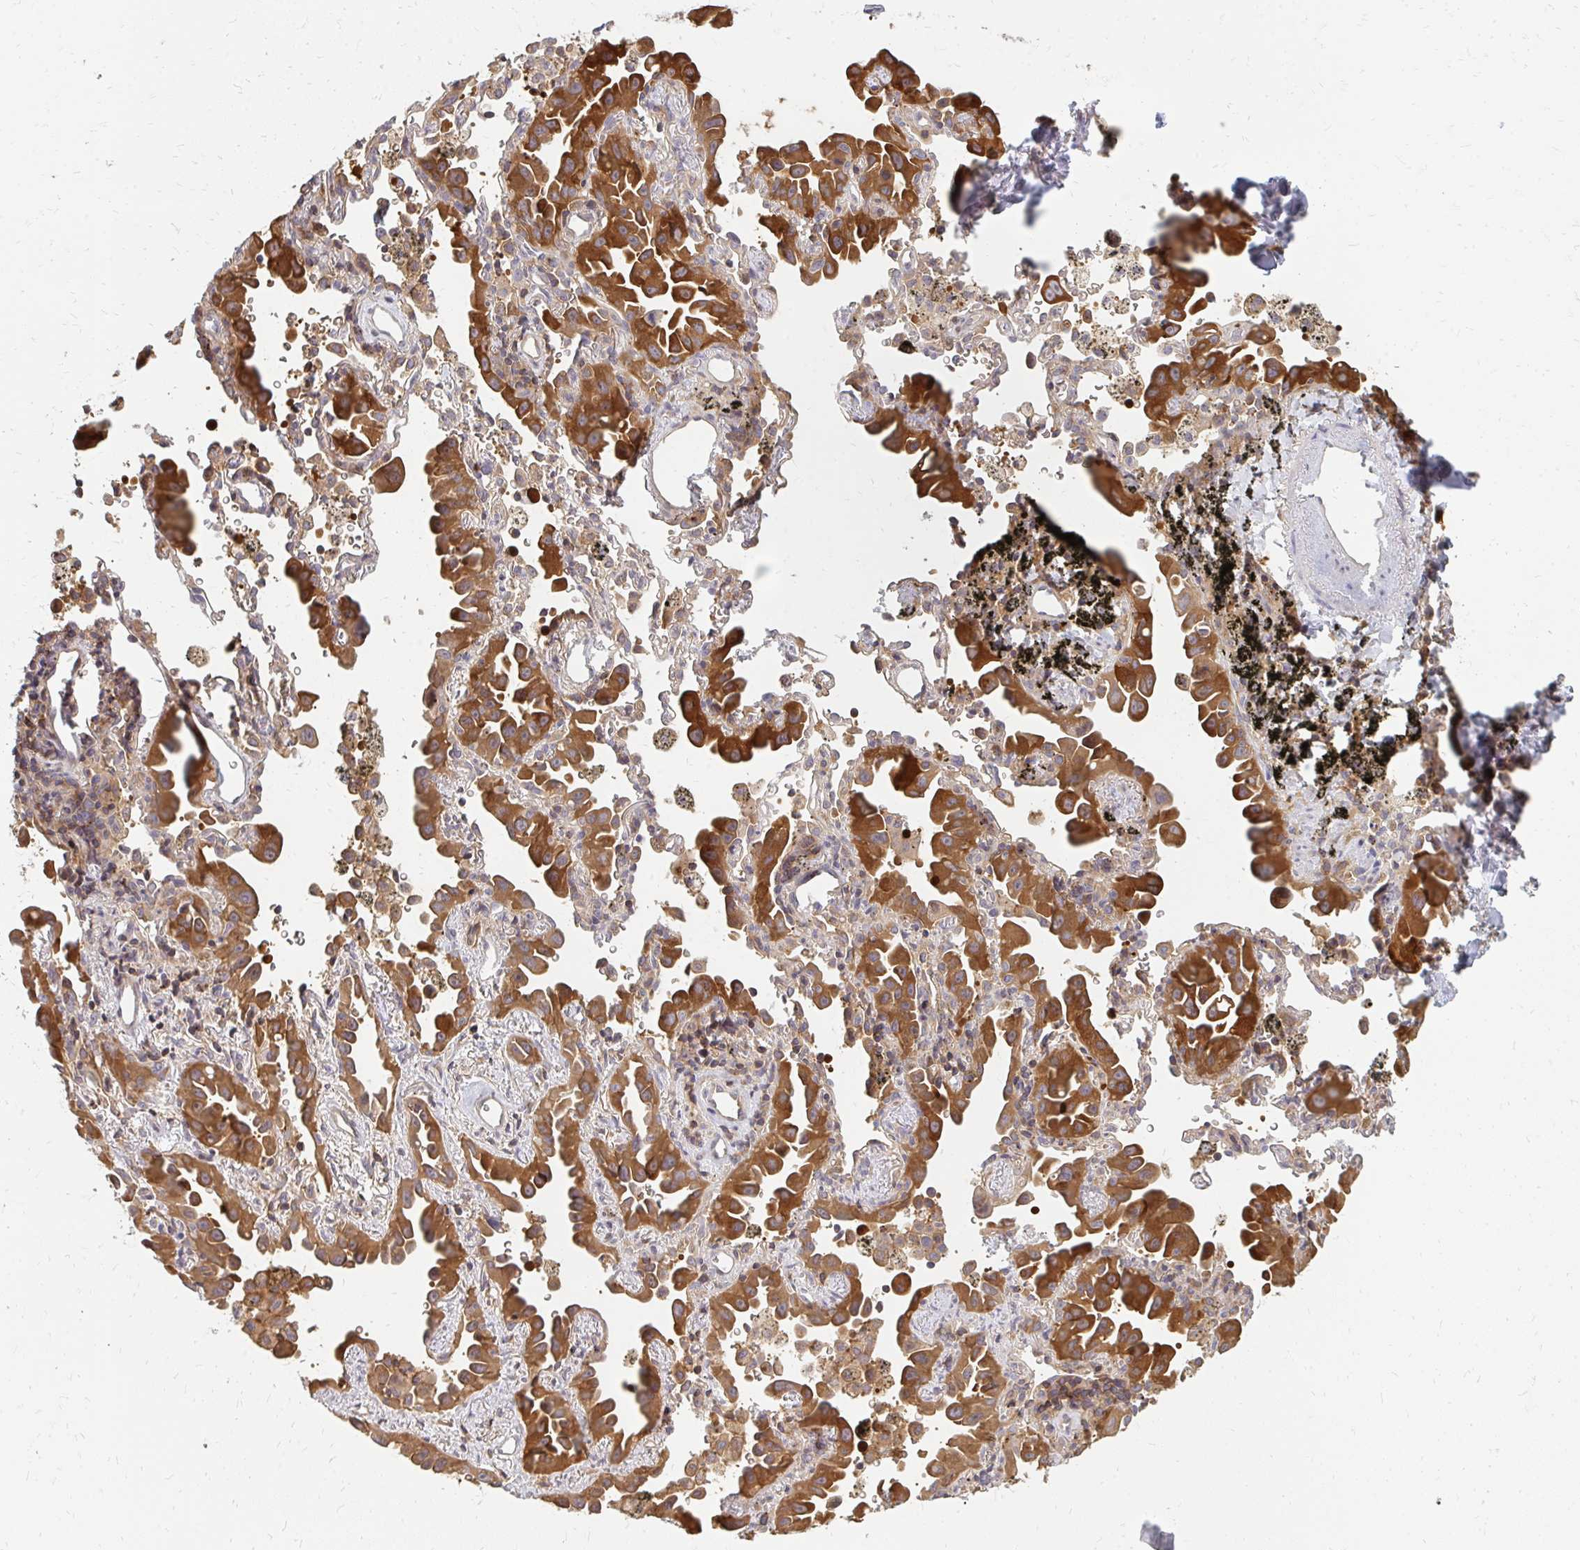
{"staining": {"intensity": "strong", "quantity": ">75%", "location": "cytoplasmic/membranous"}, "tissue": "lung cancer", "cell_type": "Tumor cells", "image_type": "cancer", "snomed": [{"axis": "morphology", "description": "Adenocarcinoma, NOS"}, {"axis": "topography", "description": "Lung"}], "caption": "Lung cancer (adenocarcinoma) tissue displays strong cytoplasmic/membranous positivity in approximately >75% of tumor cells, visualized by immunohistochemistry.", "gene": "ZNF285", "patient": {"sex": "male", "age": 68}}